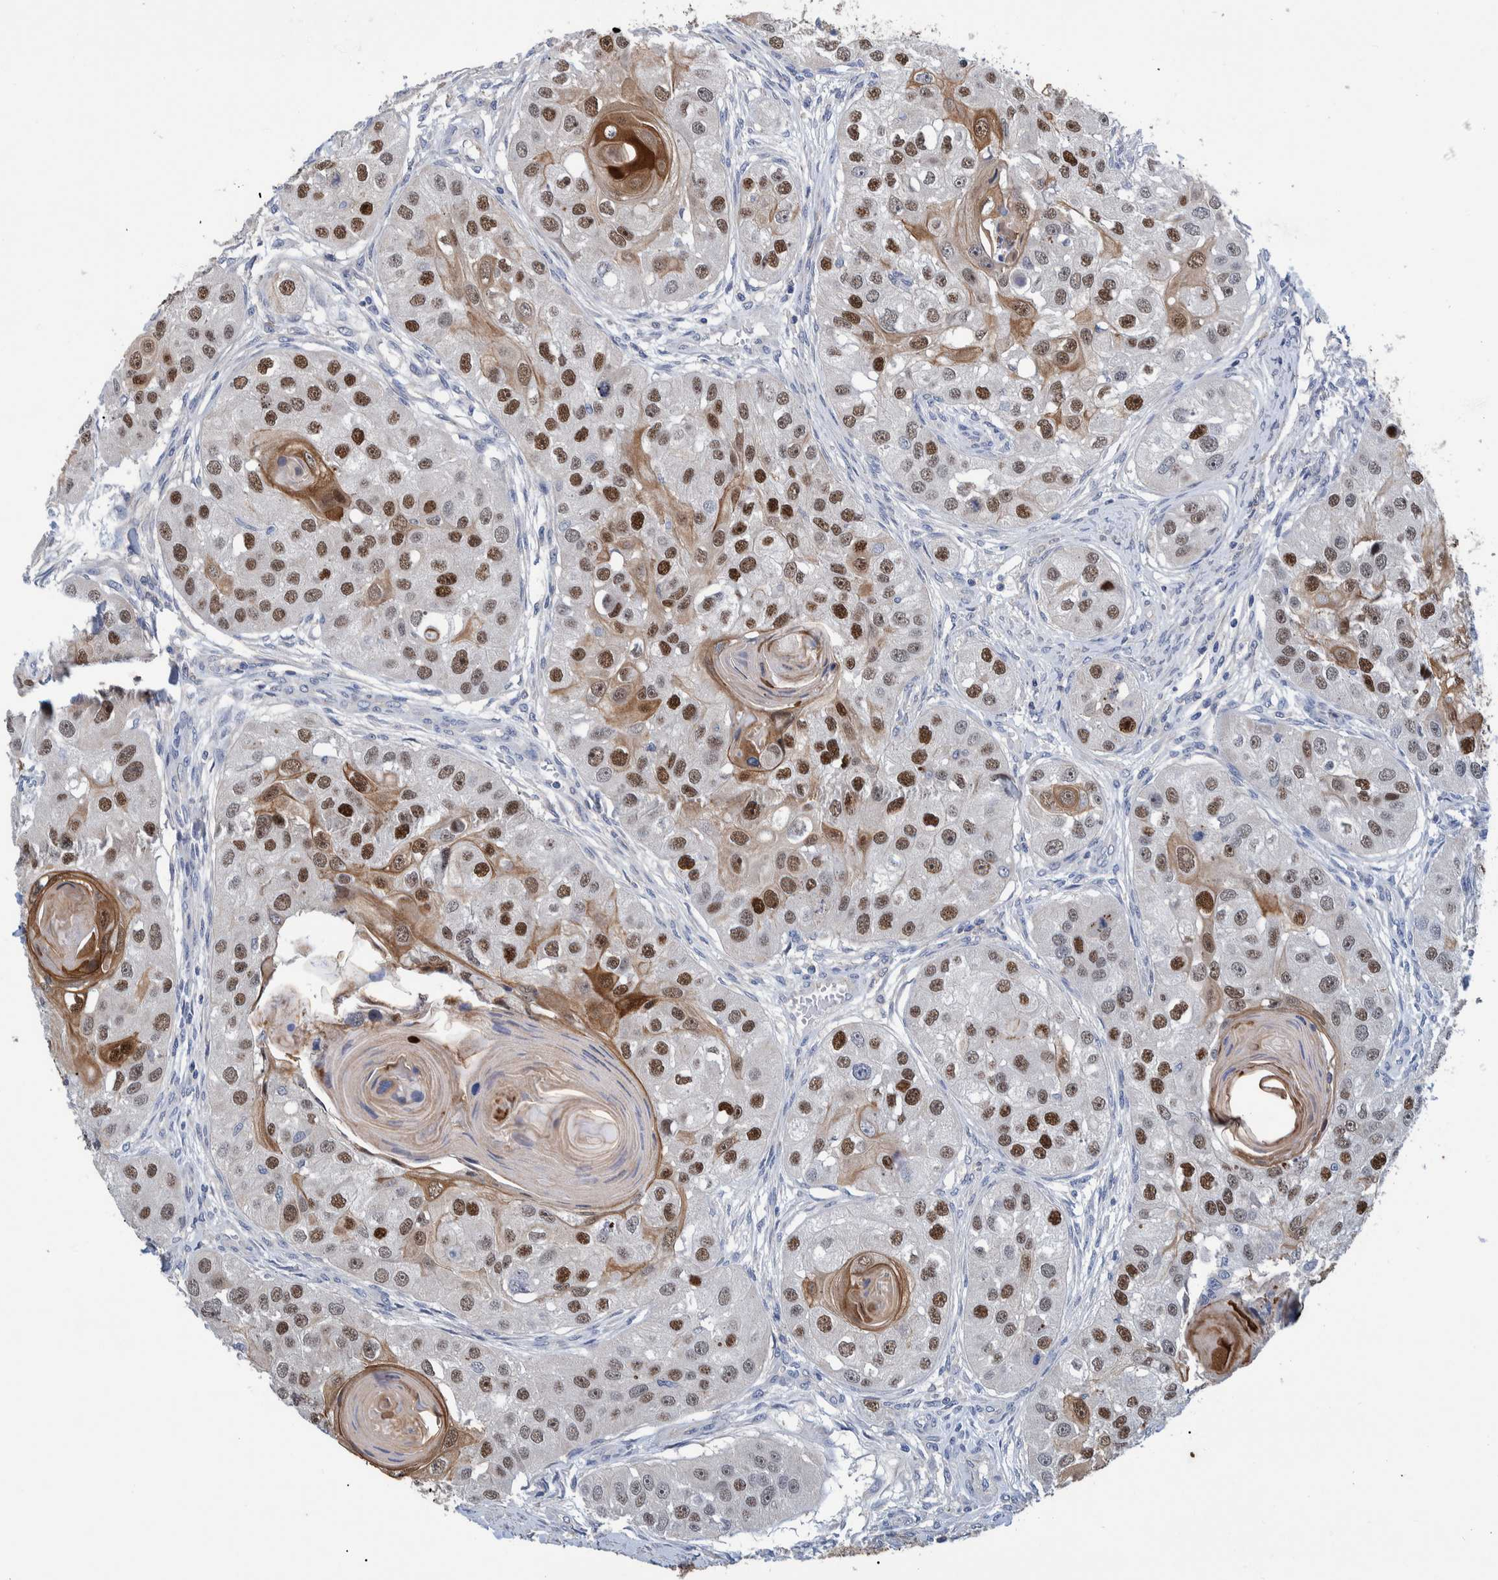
{"staining": {"intensity": "moderate", "quantity": ">75%", "location": "cytoplasmic/membranous,nuclear"}, "tissue": "head and neck cancer", "cell_type": "Tumor cells", "image_type": "cancer", "snomed": [{"axis": "morphology", "description": "Normal tissue, NOS"}, {"axis": "morphology", "description": "Squamous cell carcinoma, NOS"}, {"axis": "topography", "description": "Skeletal muscle"}, {"axis": "topography", "description": "Head-Neck"}], "caption": "The immunohistochemical stain labels moderate cytoplasmic/membranous and nuclear positivity in tumor cells of squamous cell carcinoma (head and neck) tissue.", "gene": "MKS1", "patient": {"sex": "male", "age": 51}}